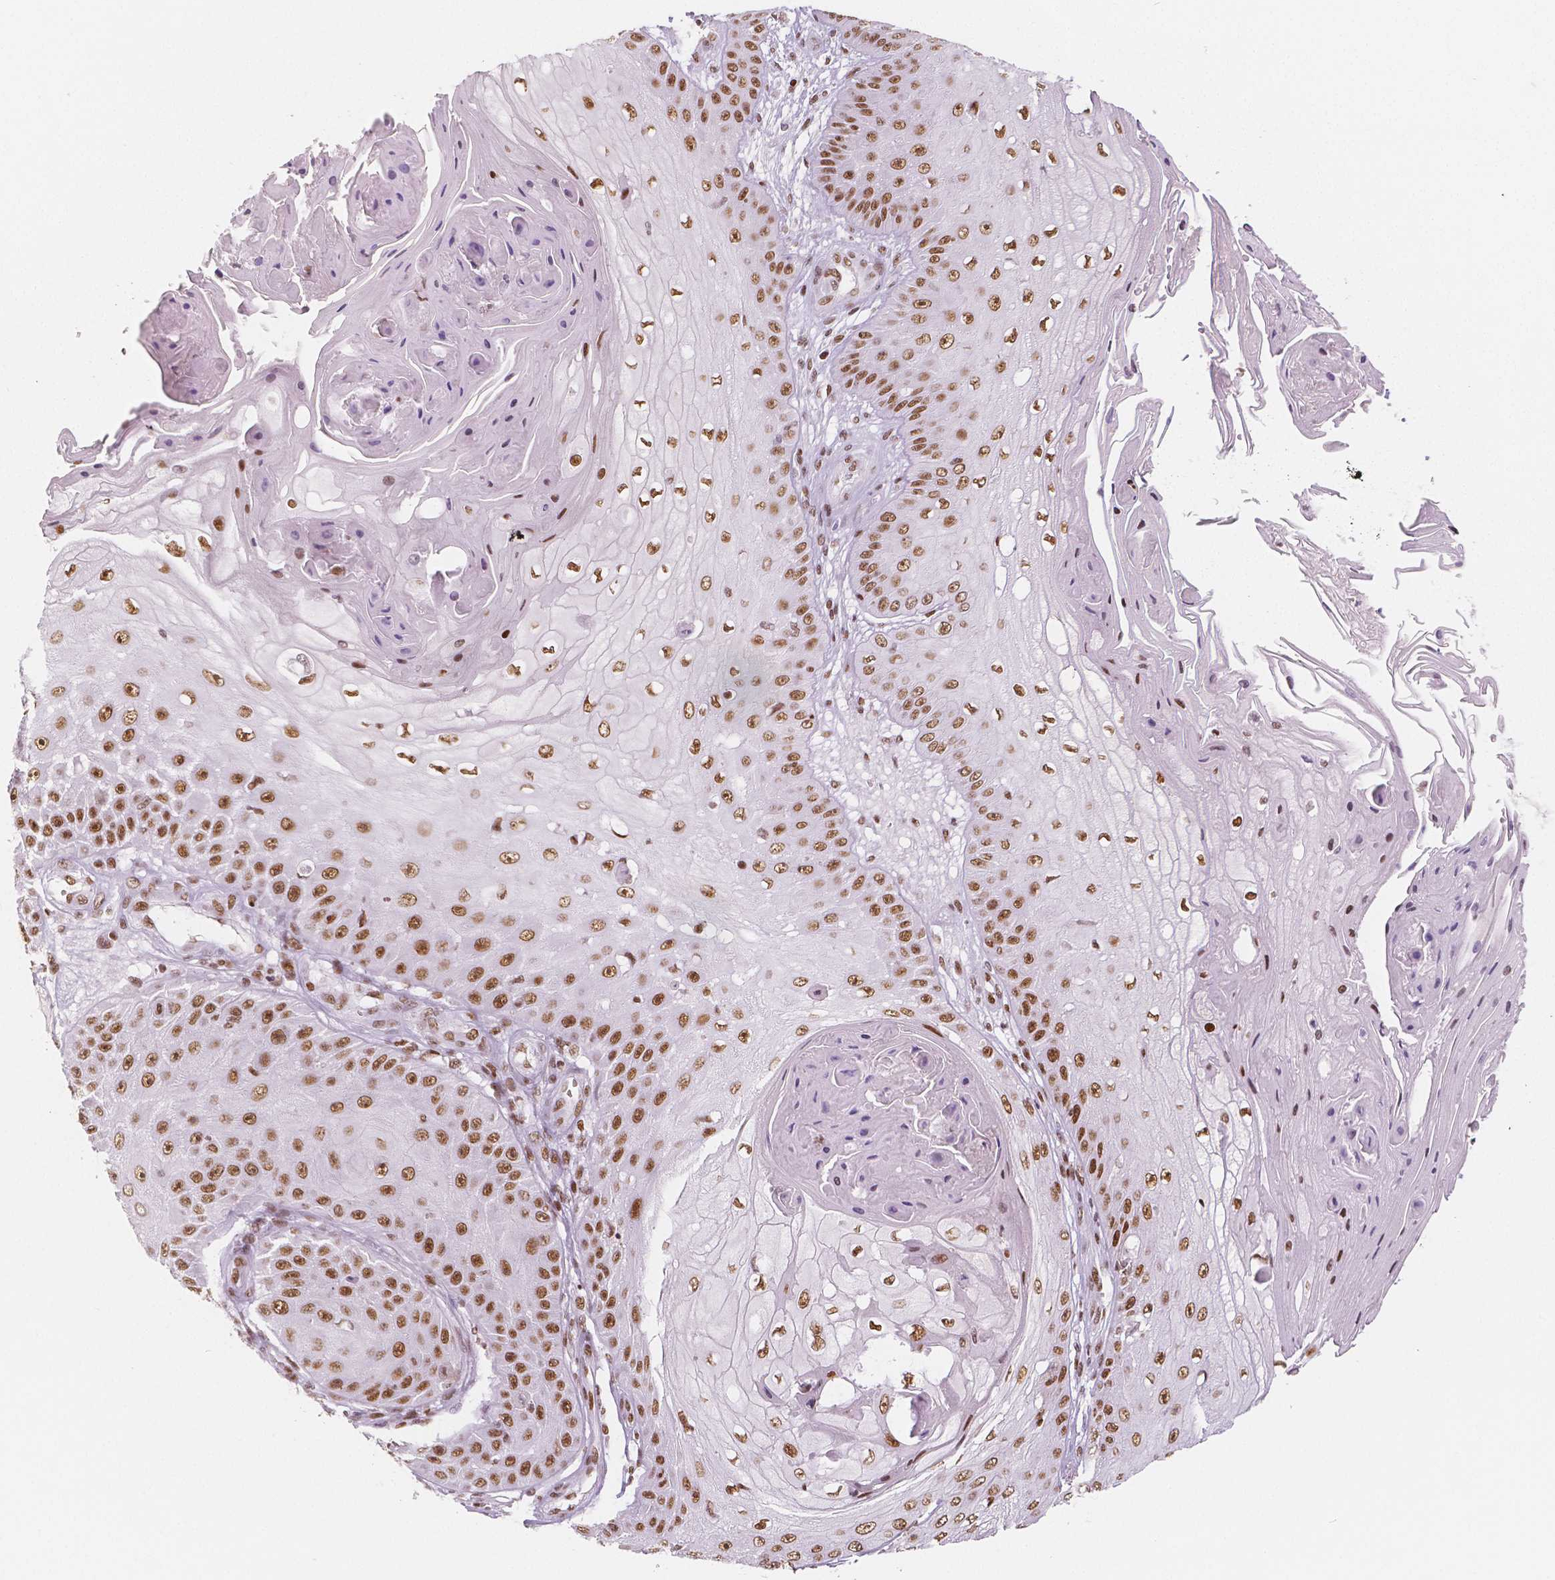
{"staining": {"intensity": "moderate", "quantity": ">75%", "location": "nuclear"}, "tissue": "skin cancer", "cell_type": "Tumor cells", "image_type": "cancer", "snomed": [{"axis": "morphology", "description": "Squamous cell carcinoma, NOS"}, {"axis": "topography", "description": "Skin"}], "caption": "Immunohistochemical staining of human skin squamous cell carcinoma reveals medium levels of moderate nuclear protein staining in approximately >75% of tumor cells. The staining is performed using DAB brown chromogen to label protein expression. The nuclei are counter-stained blue using hematoxylin.", "gene": "HDAC1", "patient": {"sex": "male", "age": 70}}